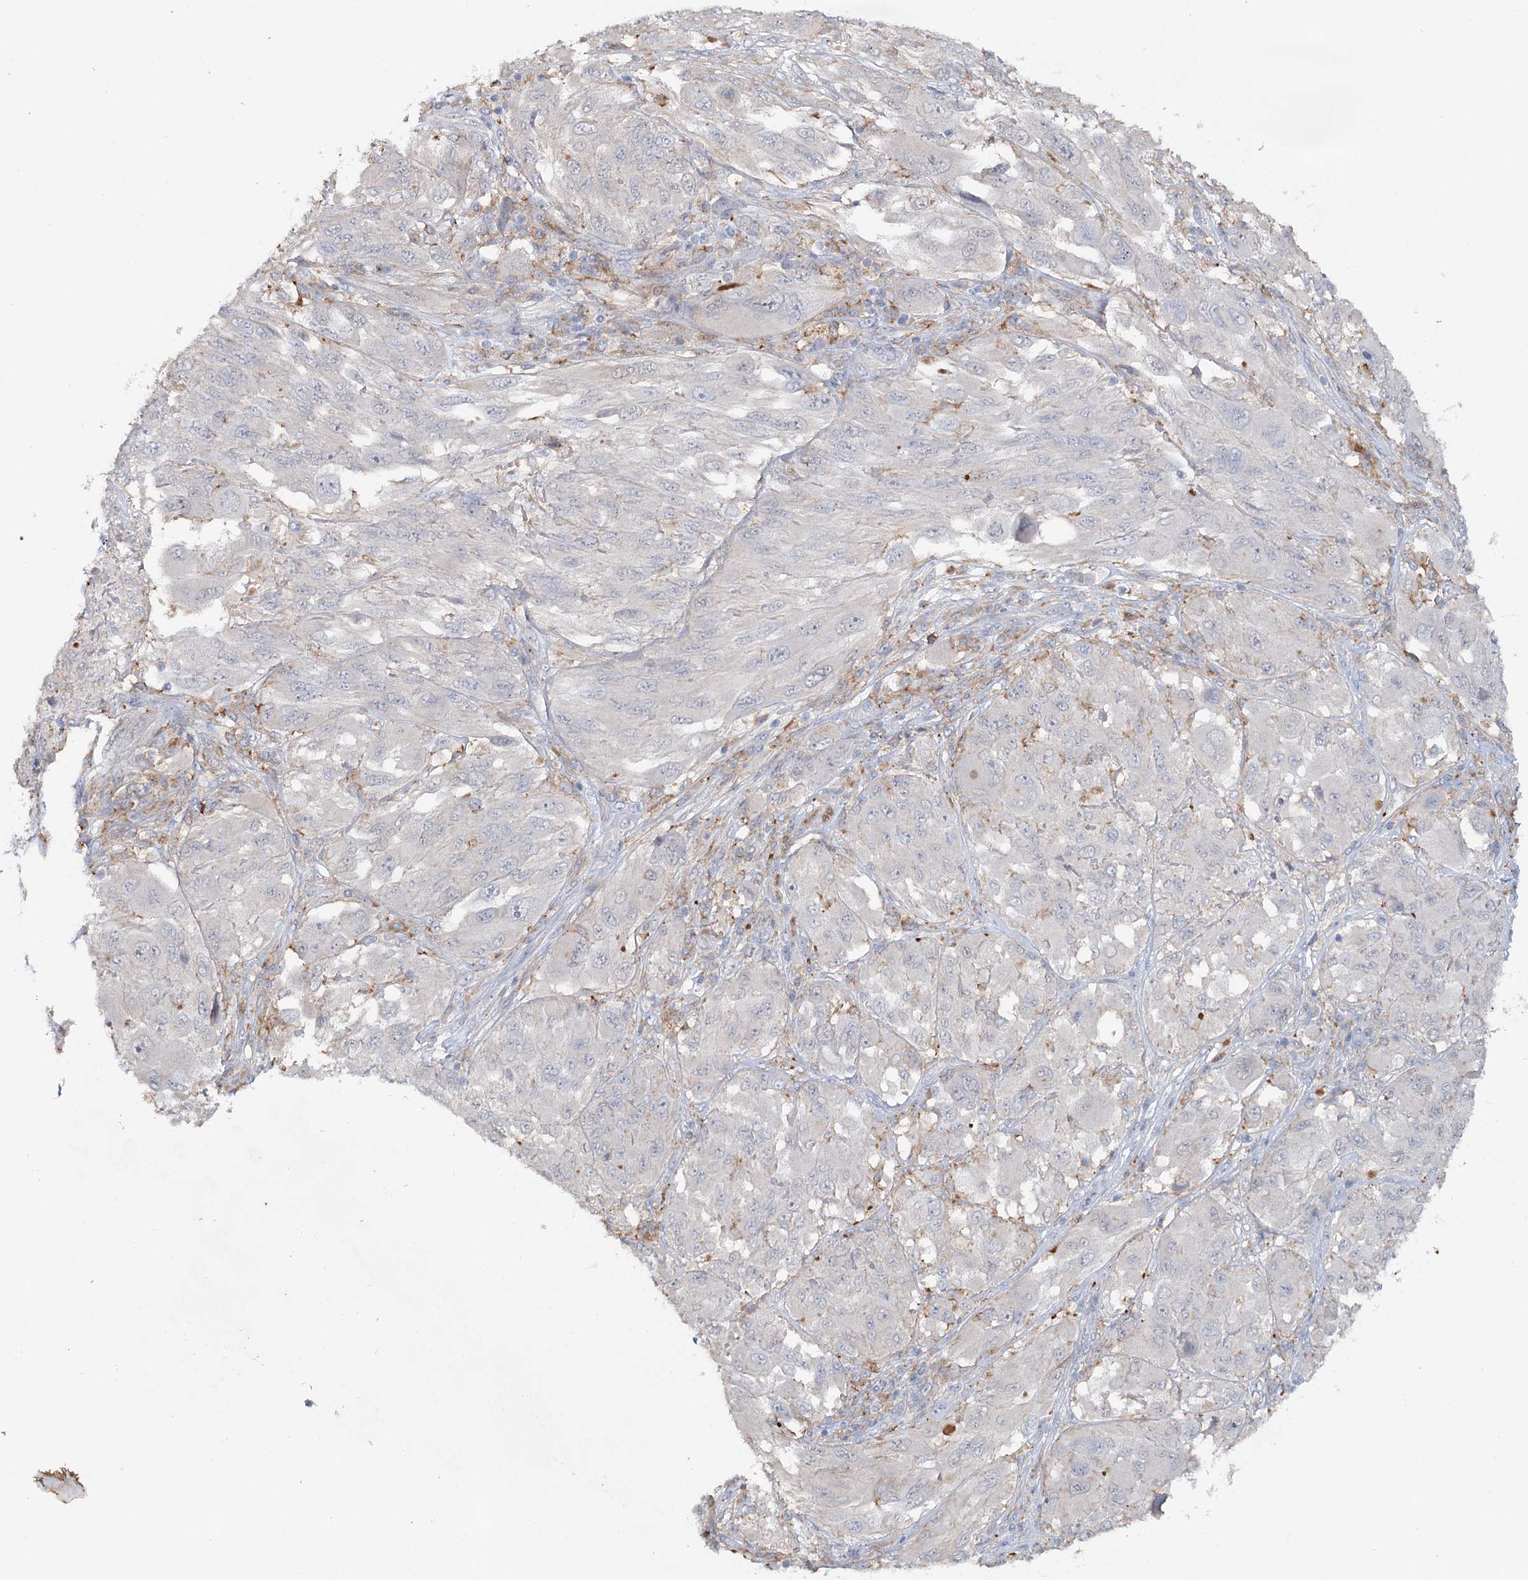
{"staining": {"intensity": "negative", "quantity": "none", "location": "none"}, "tissue": "melanoma", "cell_type": "Tumor cells", "image_type": "cancer", "snomed": [{"axis": "morphology", "description": "Malignant melanoma, NOS"}, {"axis": "topography", "description": "Skin"}], "caption": "Immunohistochemistry photomicrograph of malignant melanoma stained for a protein (brown), which demonstrates no expression in tumor cells.", "gene": "ALDH3B1", "patient": {"sex": "female", "age": 91}}